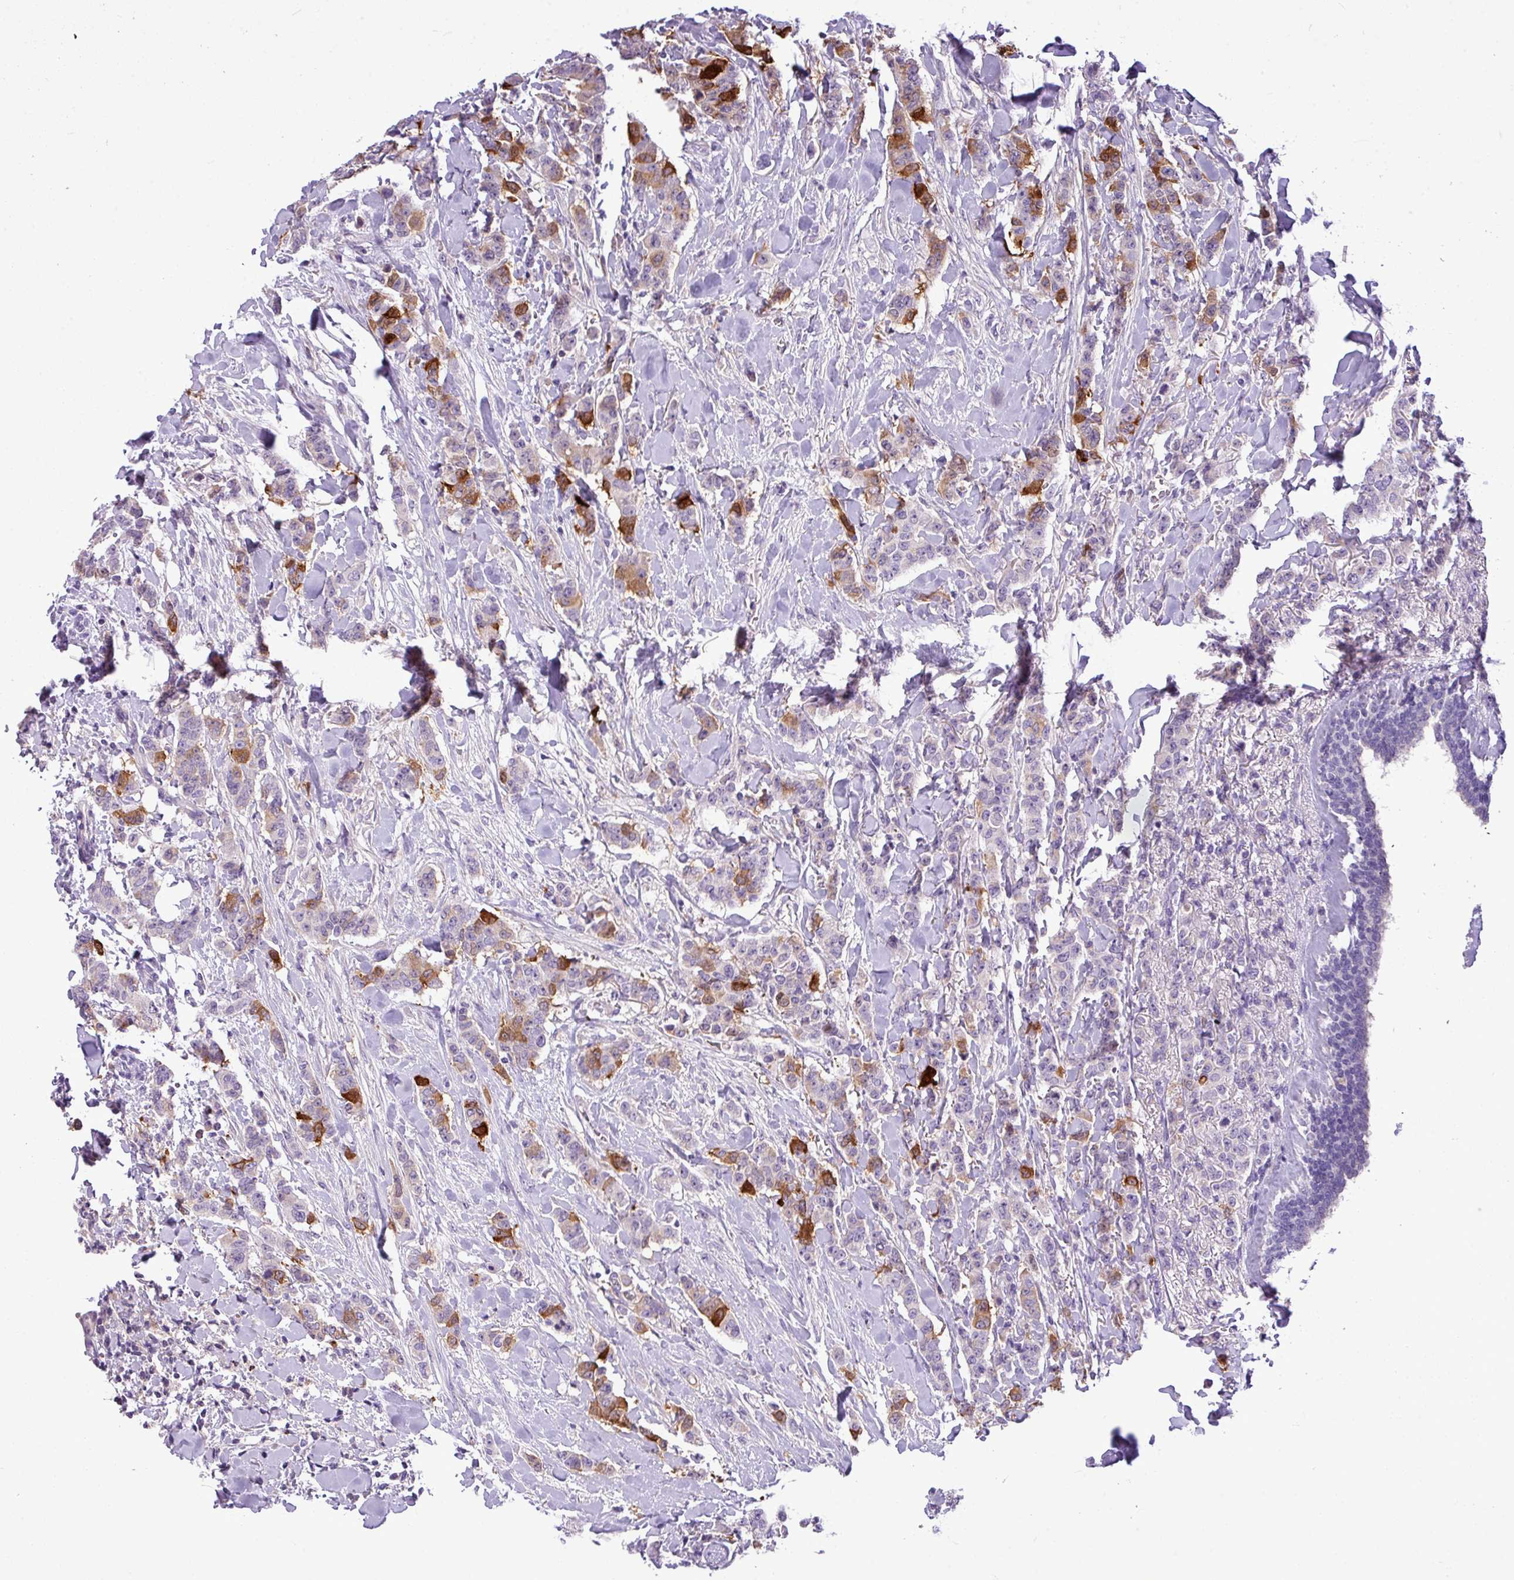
{"staining": {"intensity": "strong", "quantity": "25%-75%", "location": "cytoplasmic/membranous"}, "tissue": "breast cancer", "cell_type": "Tumor cells", "image_type": "cancer", "snomed": [{"axis": "morphology", "description": "Duct carcinoma"}, {"axis": "topography", "description": "Breast"}], "caption": "This histopathology image displays immunohistochemistry (IHC) staining of human breast cancer, with high strong cytoplasmic/membranous expression in about 25%-75% of tumor cells.", "gene": "IL17A", "patient": {"sex": "female", "age": 40}}